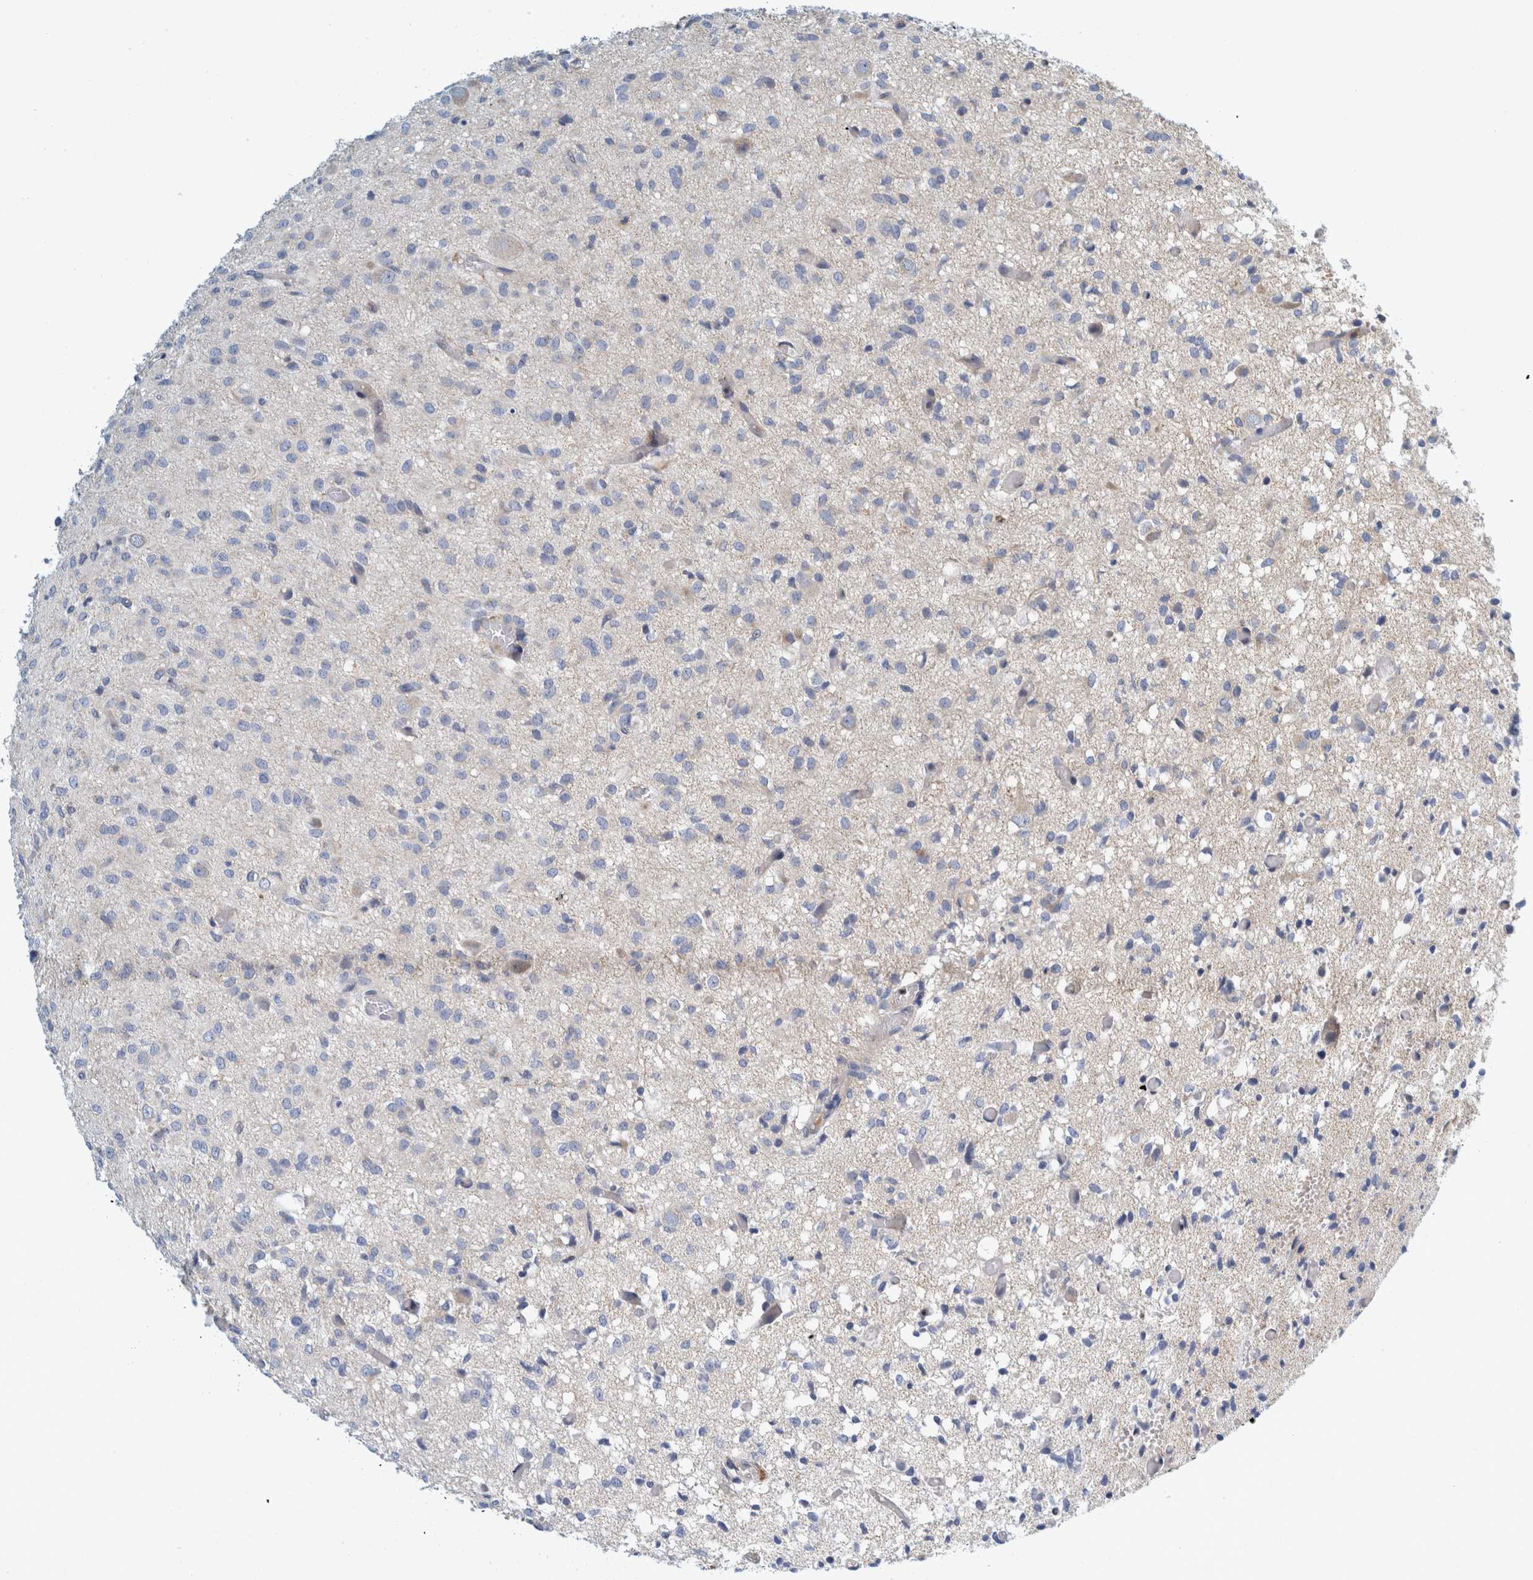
{"staining": {"intensity": "negative", "quantity": "none", "location": "none"}, "tissue": "glioma", "cell_type": "Tumor cells", "image_type": "cancer", "snomed": [{"axis": "morphology", "description": "Glioma, malignant, High grade"}, {"axis": "topography", "description": "Brain"}], "caption": "A high-resolution micrograph shows immunohistochemistry (IHC) staining of malignant high-grade glioma, which displays no significant positivity in tumor cells.", "gene": "ZNF324B", "patient": {"sex": "female", "age": 59}}